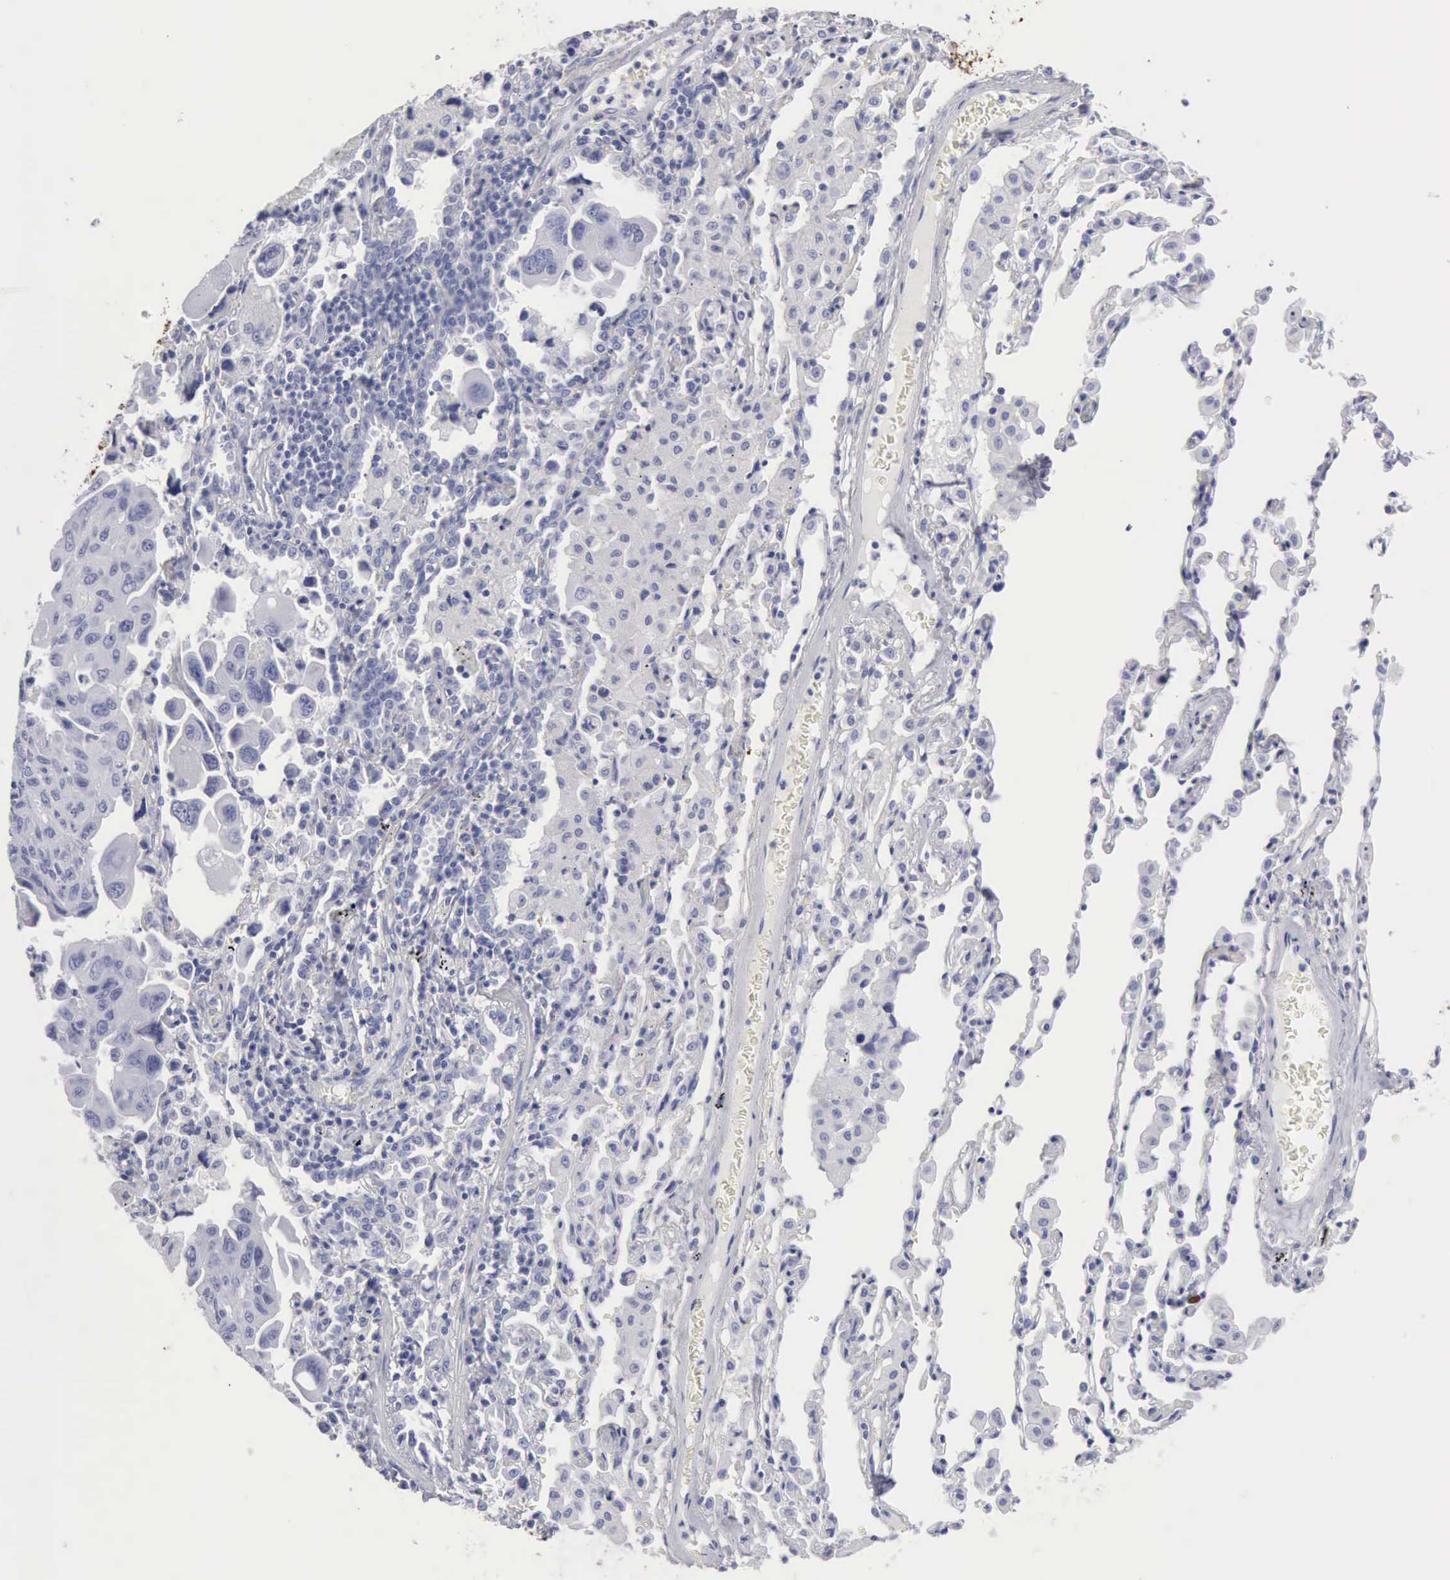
{"staining": {"intensity": "negative", "quantity": "none", "location": "none"}, "tissue": "lung cancer", "cell_type": "Tumor cells", "image_type": "cancer", "snomed": [{"axis": "morphology", "description": "Adenocarcinoma, NOS"}, {"axis": "topography", "description": "Lung"}], "caption": "The histopathology image exhibits no staining of tumor cells in adenocarcinoma (lung).", "gene": "KRT5", "patient": {"sex": "male", "age": 64}}